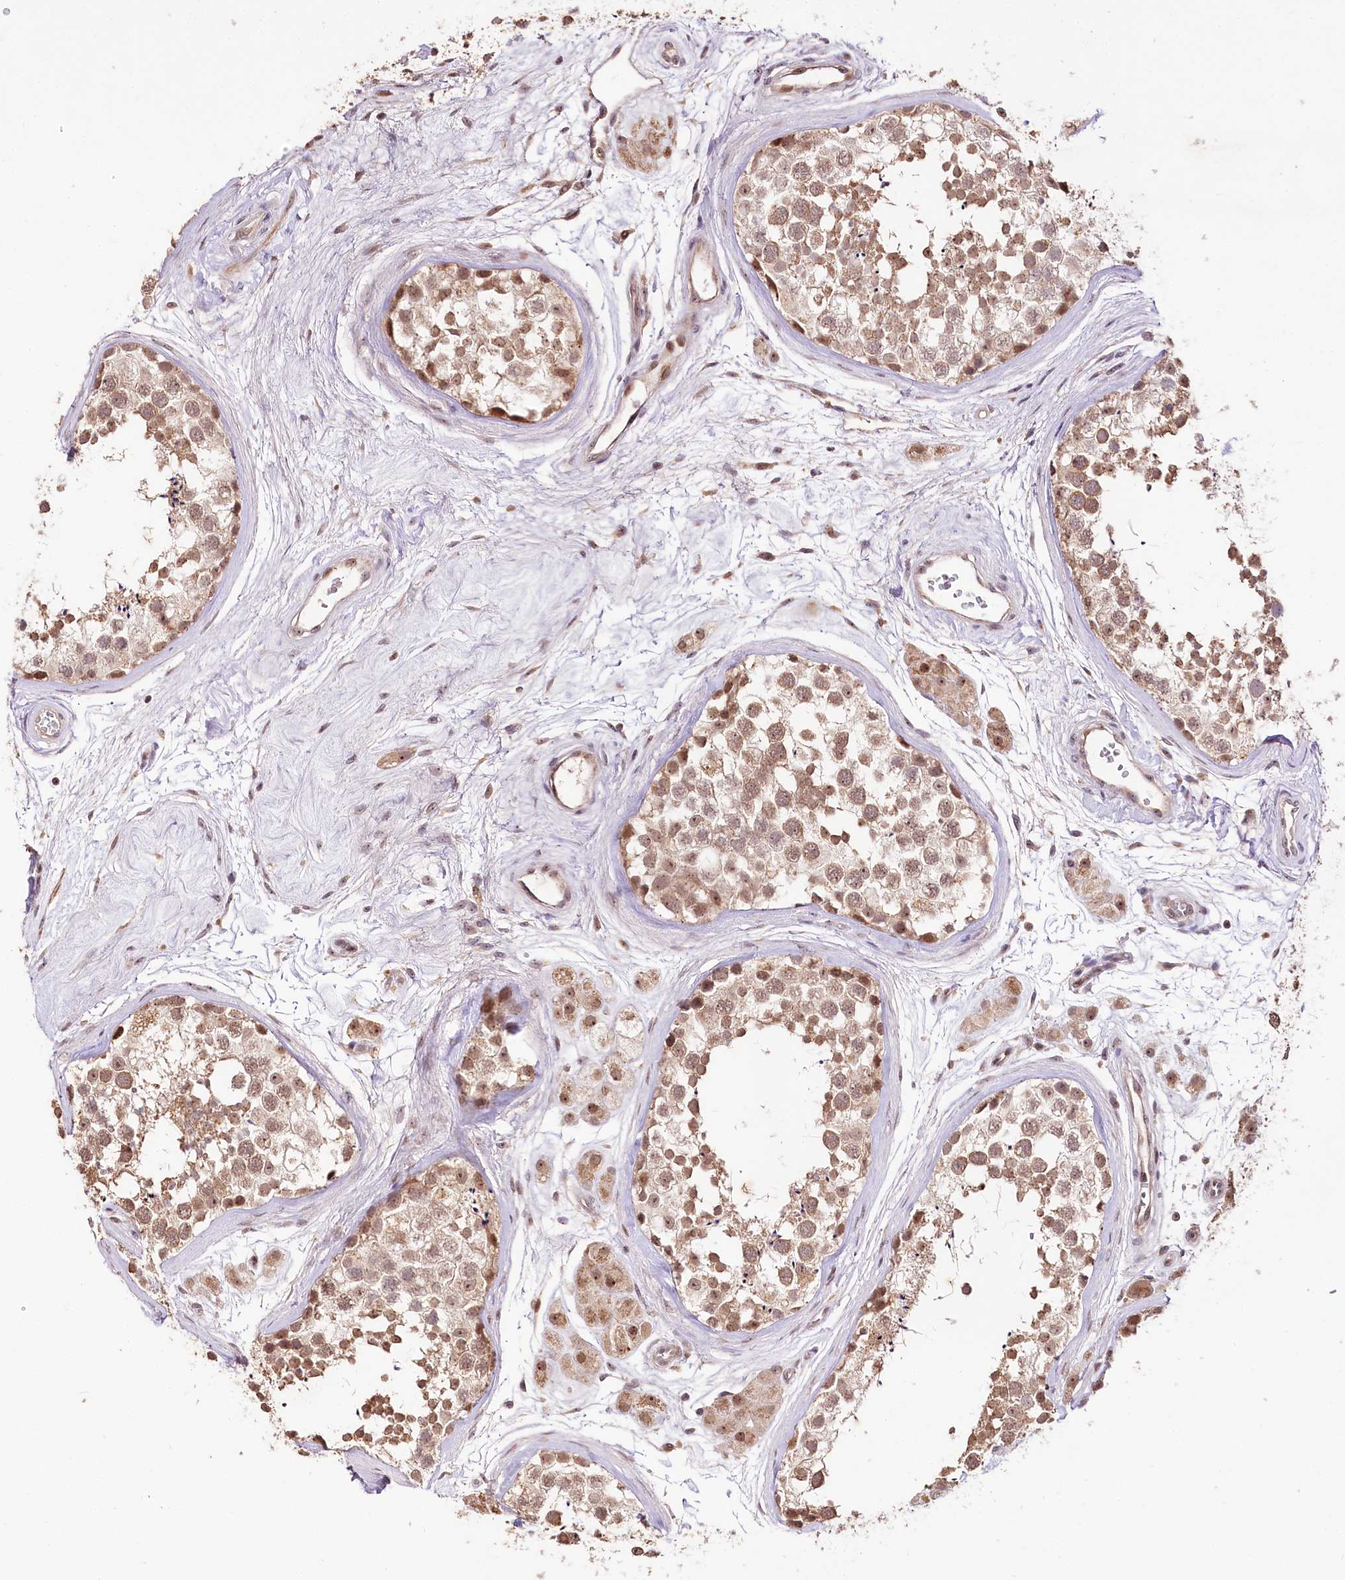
{"staining": {"intensity": "moderate", "quantity": ">75%", "location": "cytoplasmic/membranous,nuclear"}, "tissue": "testis", "cell_type": "Cells in seminiferous ducts", "image_type": "normal", "snomed": [{"axis": "morphology", "description": "Normal tissue, NOS"}, {"axis": "topography", "description": "Testis"}], "caption": "Testis stained with DAB (3,3'-diaminobenzidine) immunohistochemistry exhibits medium levels of moderate cytoplasmic/membranous,nuclear positivity in about >75% of cells in seminiferous ducts.", "gene": "DMP1", "patient": {"sex": "male", "age": 56}}